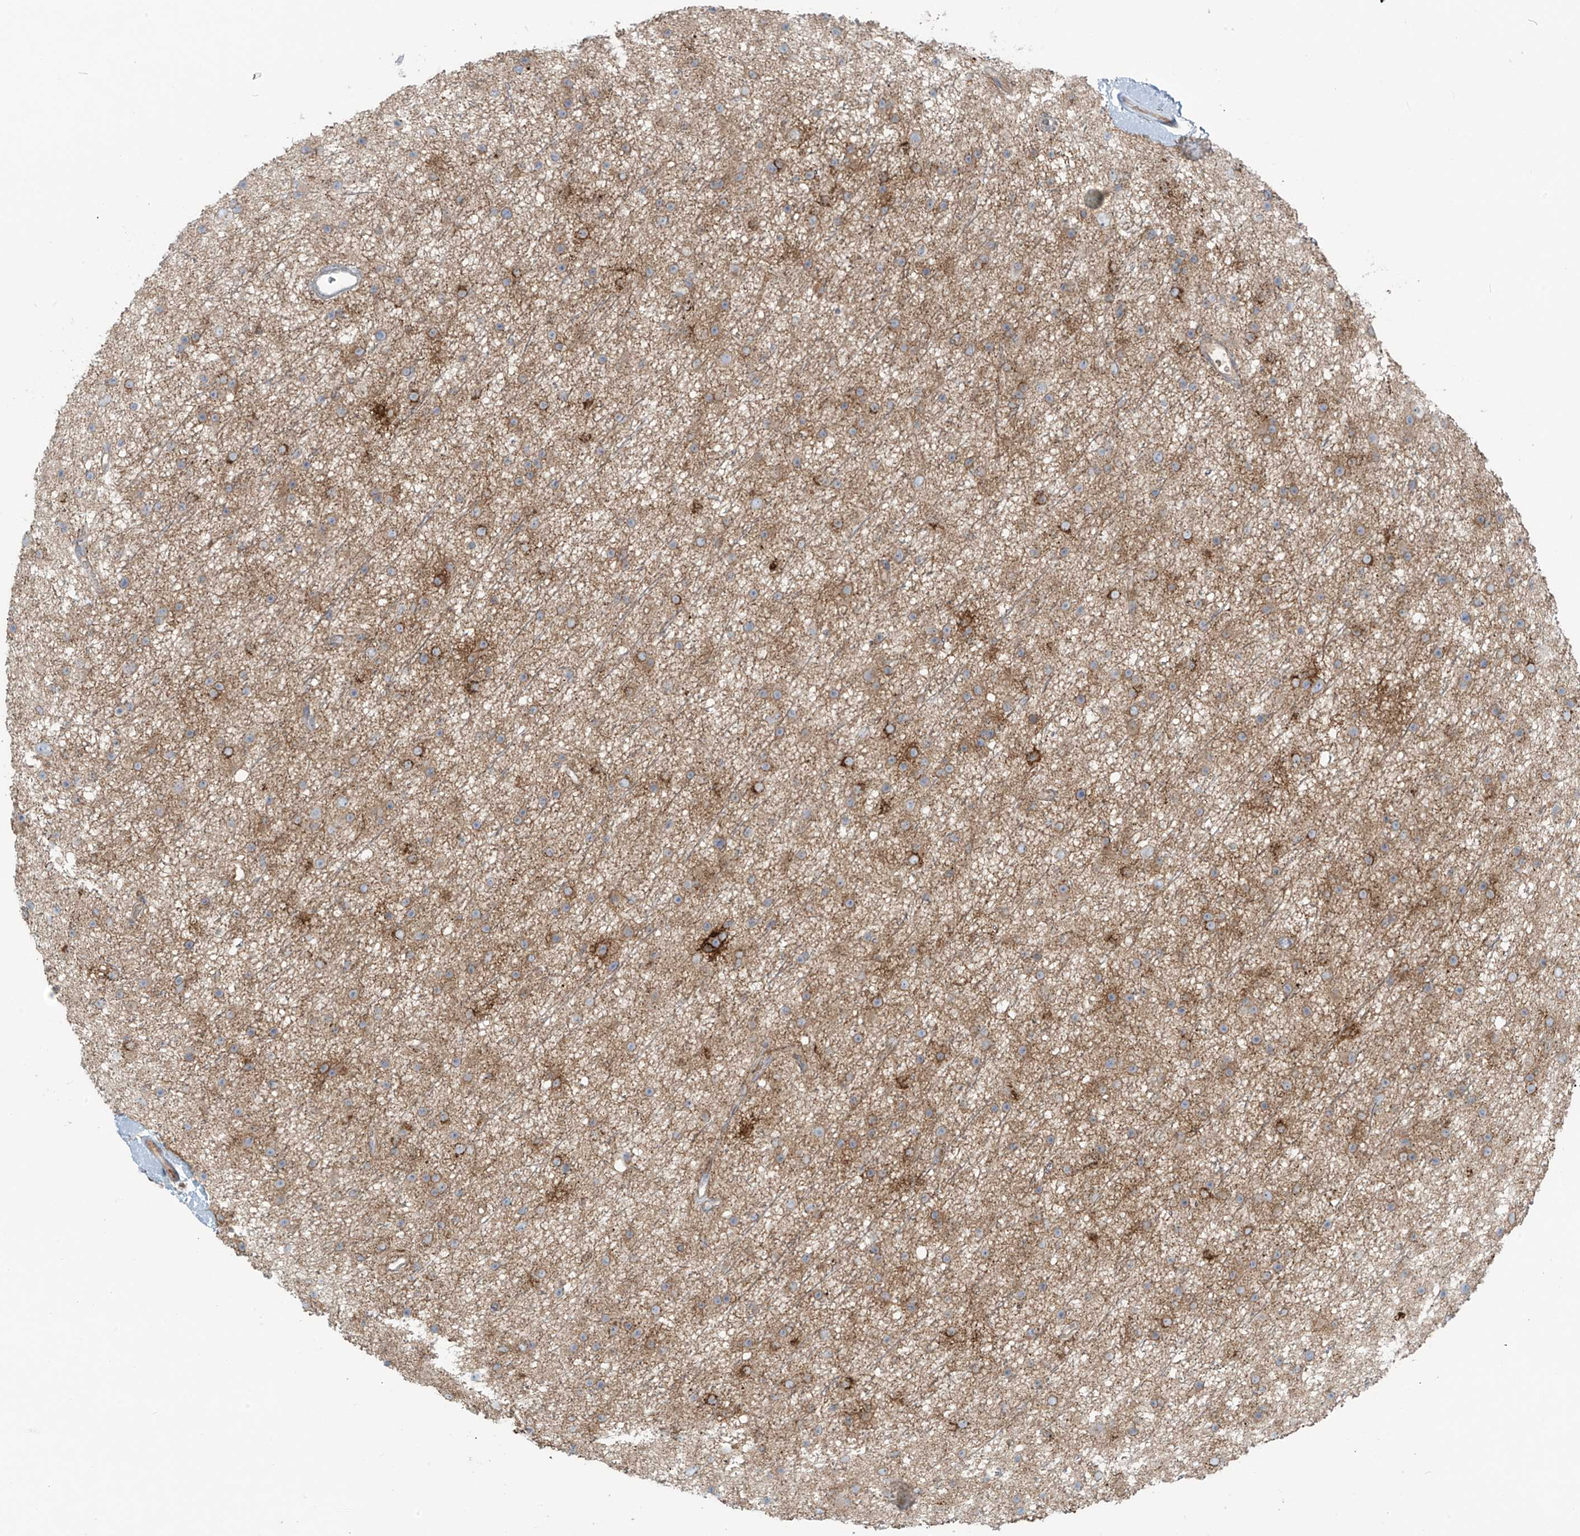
{"staining": {"intensity": "moderate", "quantity": "25%-75%", "location": "cytoplasmic/membranous"}, "tissue": "glioma", "cell_type": "Tumor cells", "image_type": "cancer", "snomed": [{"axis": "morphology", "description": "Glioma, malignant, Low grade"}, {"axis": "topography", "description": "Cerebral cortex"}], "caption": "Moderate cytoplasmic/membranous protein staining is appreciated in approximately 25%-75% of tumor cells in low-grade glioma (malignant). The staining is performed using DAB (3,3'-diaminobenzidine) brown chromogen to label protein expression. The nuclei are counter-stained blue using hematoxylin.", "gene": "LZTS3", "patient": {"sex": "female", "age": 39}}